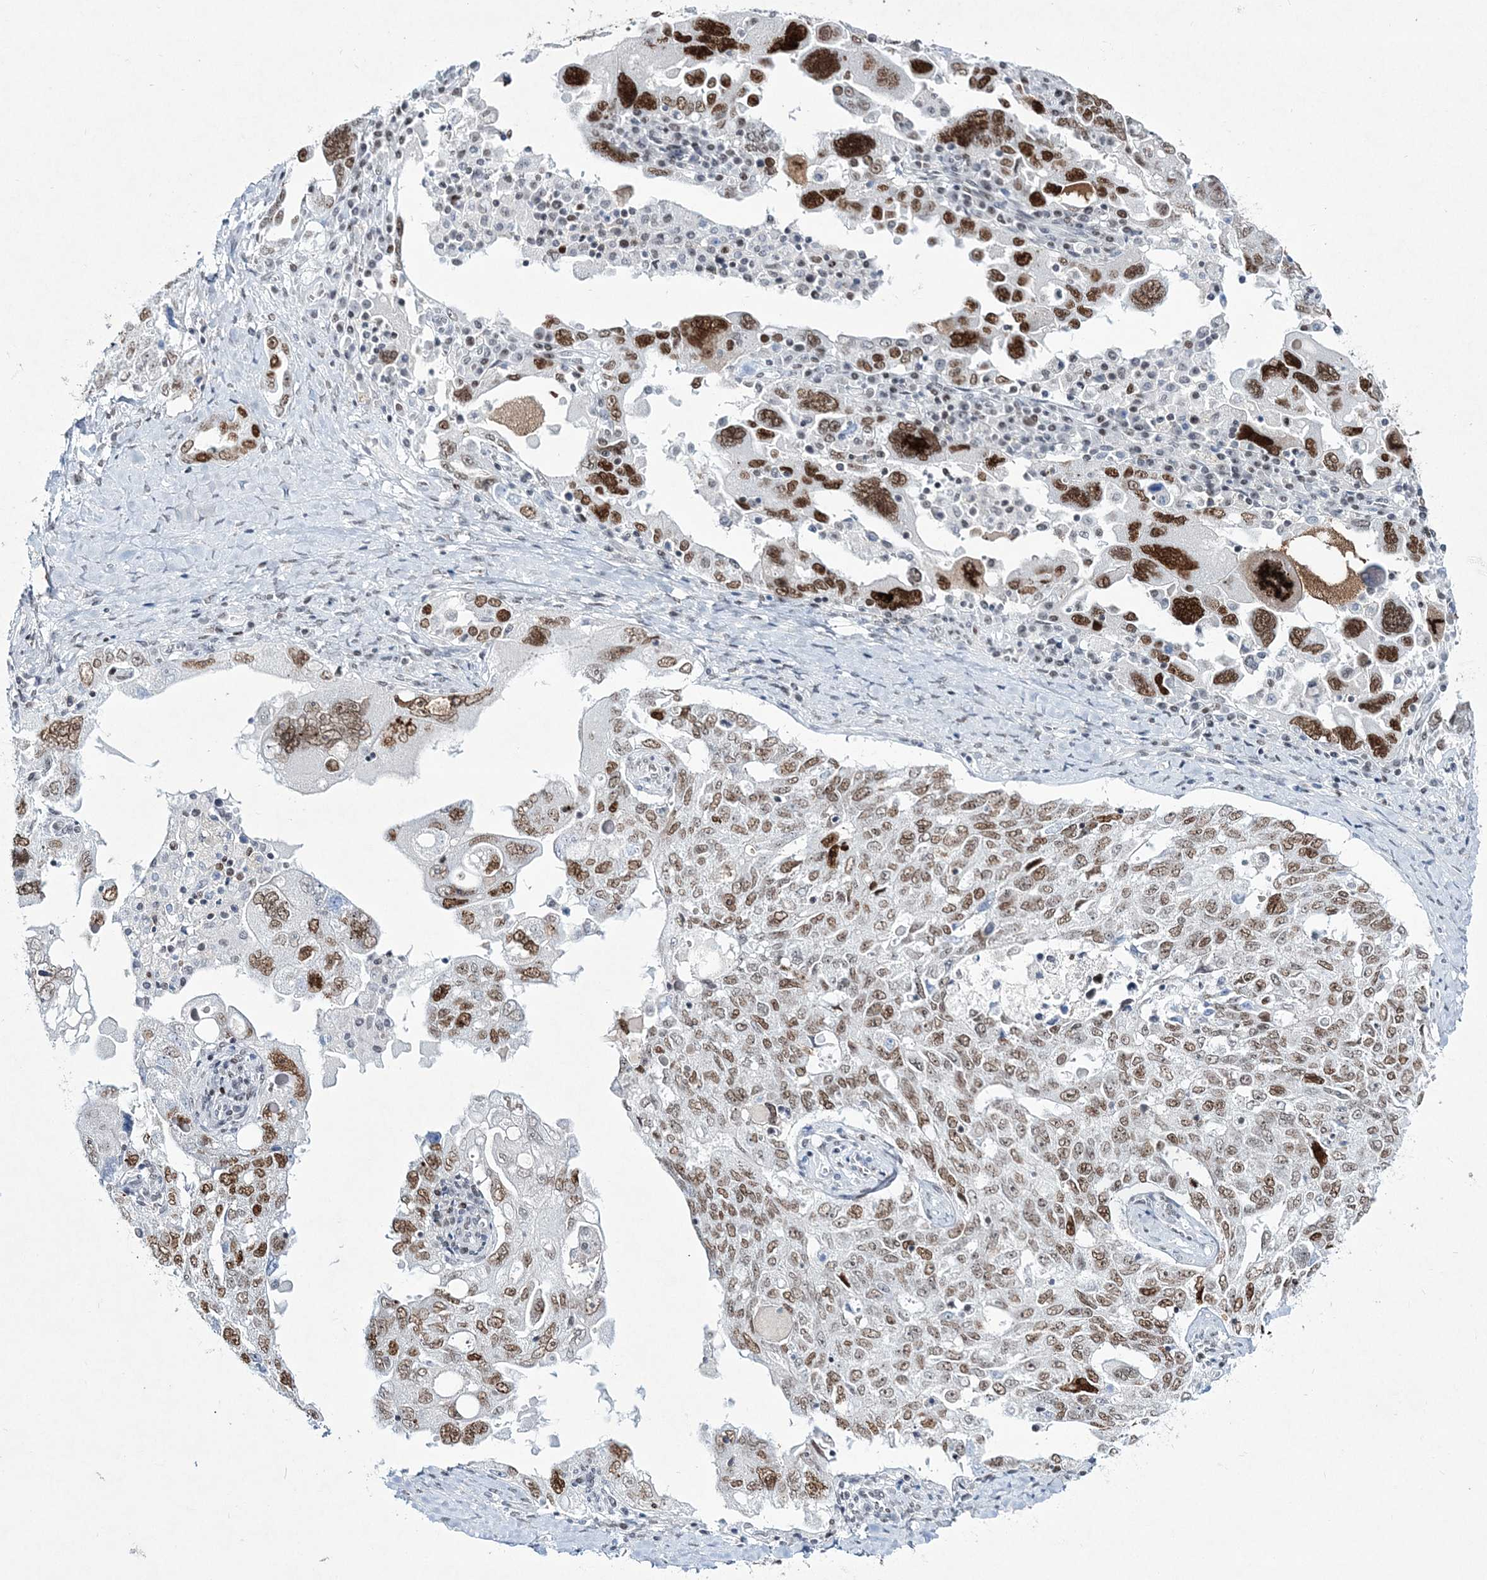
{"staining": {"intensity": "strong", "quantity": "25%-75%", "location": "nuclear"}, "tissue": "ovarian cancer", "cell_type": "Tumor cells", "image_type": "cancer", "snomed": [{"axis": "morphology", "description": "Carcinoma, endometroid"}, {"axis": "topography", "description": "Ovary"}], "caption": "Immunohistochemical staining of human ovarian cancer (endometroid carcinoma) shows high levels of strong nuclear protein expression in approximately 25%-75% of tumor cells.", "gene": "LRRFIP2", "patient": {"sex": "female", "age": 62}}